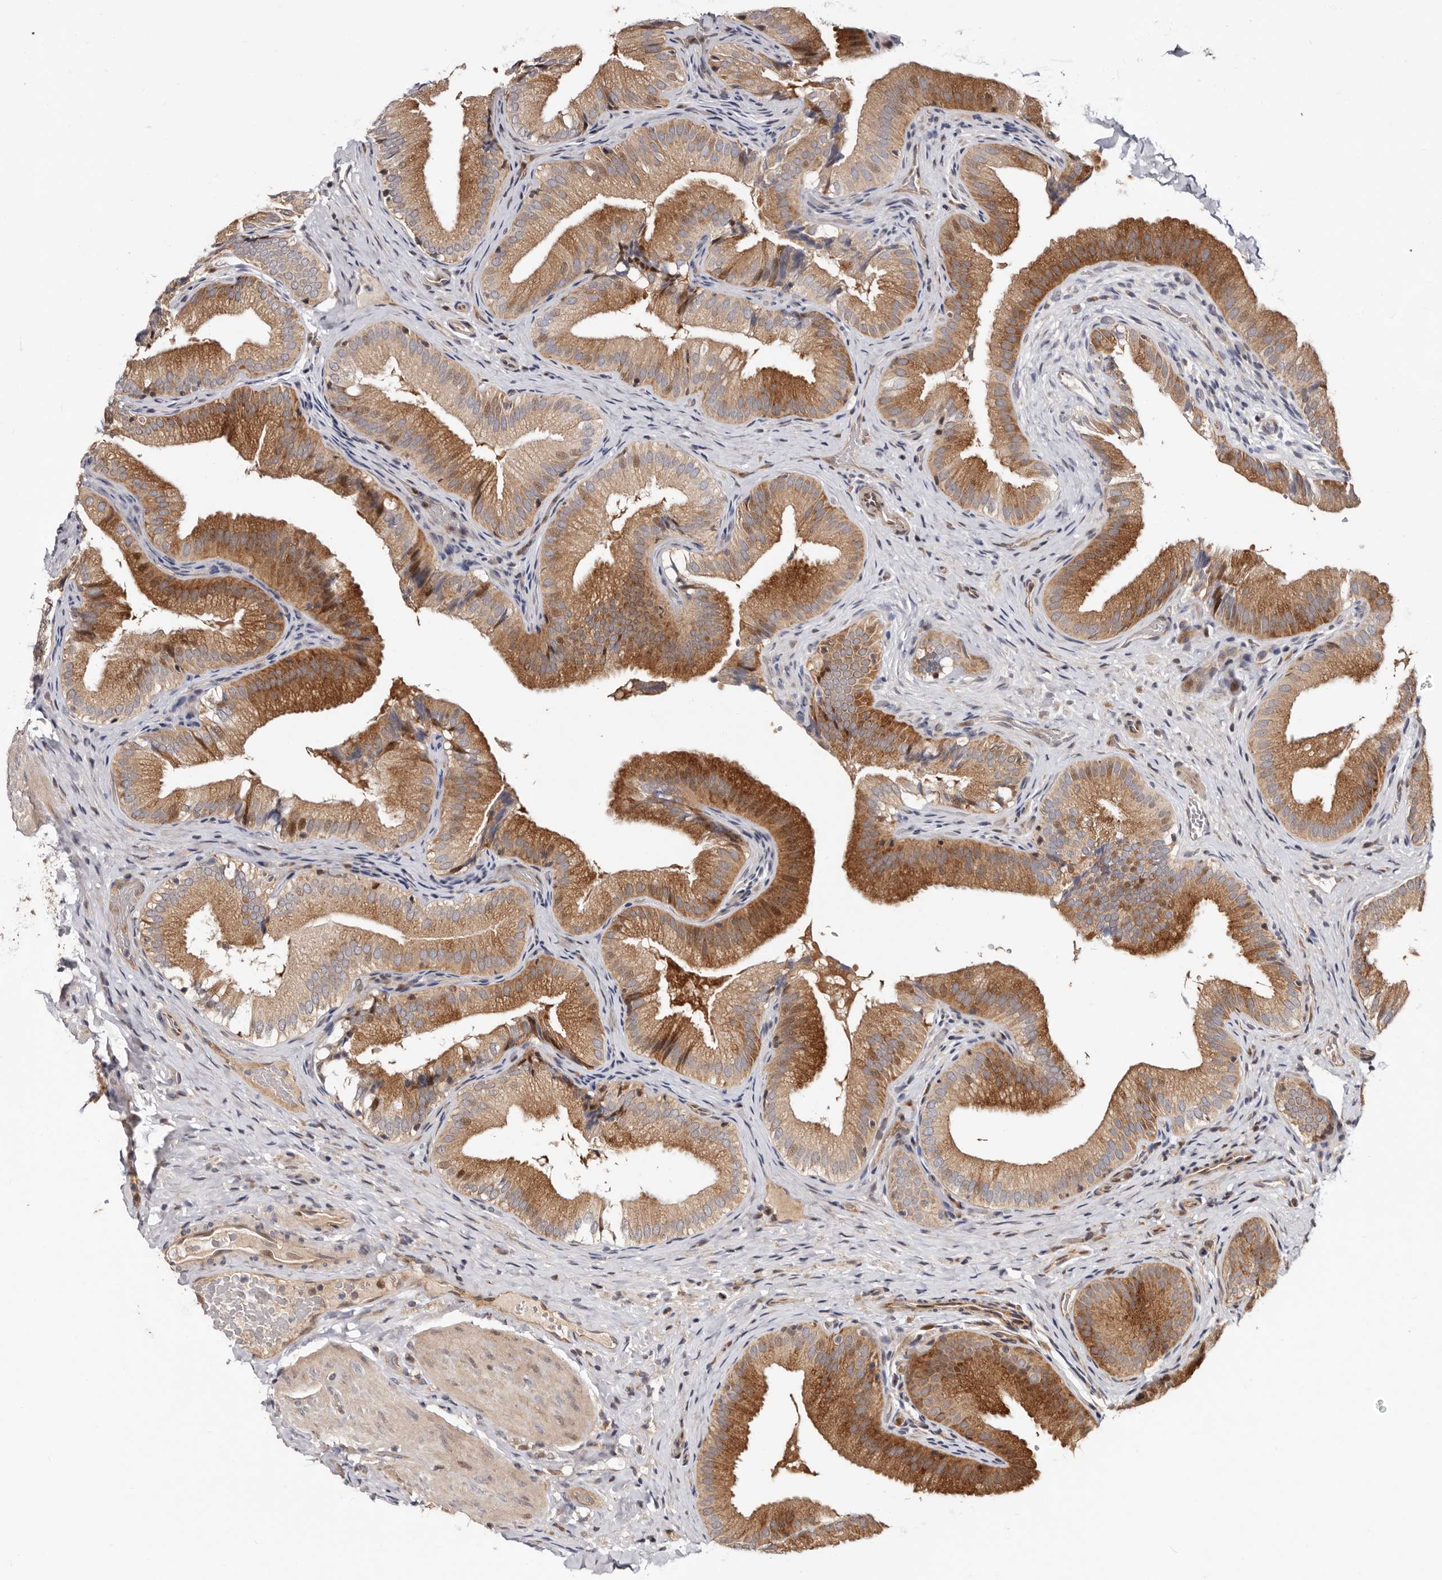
{"staining": {"intensity": "moderate", "quantity": ">75%", "location": "cytoplasmic/membranous"}, "tissue": "gallbladder", "cell_type": "Glandular cells", "image_type": "normal", "snomed": [{"axis": "morphology", "description": "Normal tissue, NOS"}, {"axis": "topography", "description": "Gallbladder"}], "caption": "IHC of normal gallbladder reveals medium levels of moderate cytoplasmic/membranous staining in approximately >75% of glandular cells.", "gene": "WEE2", "patient": {"sex": "female", "age": 30}}